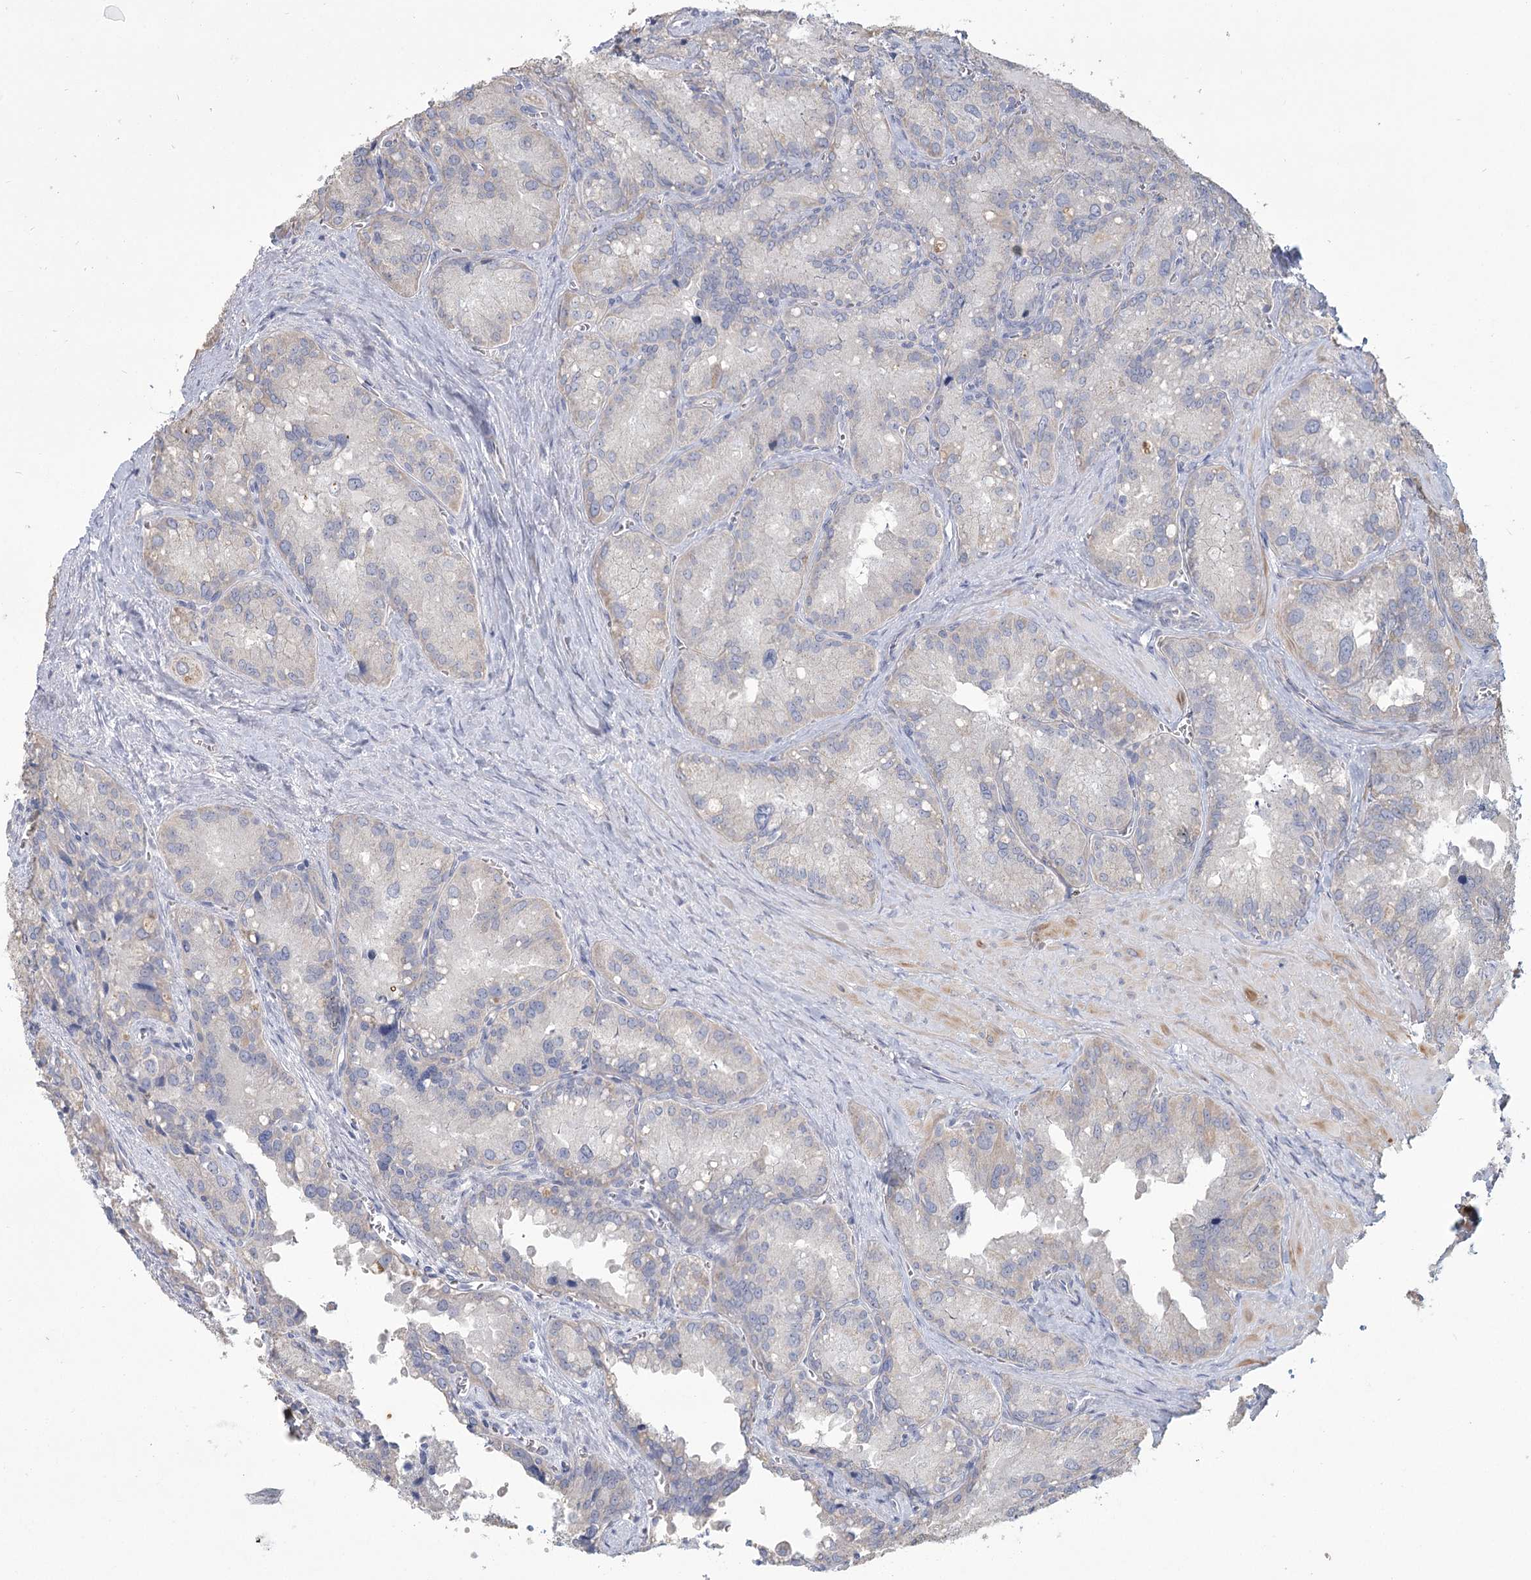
{"staining": {"intensity": "negative", "quantity": "none", "location": "none"}, "tissue": "seminal vesicle", "cell_type": "Glandular cells", "image_type": "normal", "snomed": [{"axis": "morphology", "description": "Normal tissue, NOS"}, {"axis": "topography", "description": "Seminal veicle"}], "caption": "IHC image of unremarkable seminal vesicle stained for a protein (brown), which reveals no positivity in glandular cells. Brightfield microscopy of IHC stained with DAB (3,3'-diaminobenzidine) (brown) and hematoxylin (blue), captured at high magnification.", "gene": "CNTLN", "patient": {"sex": "male", "age": 62}}